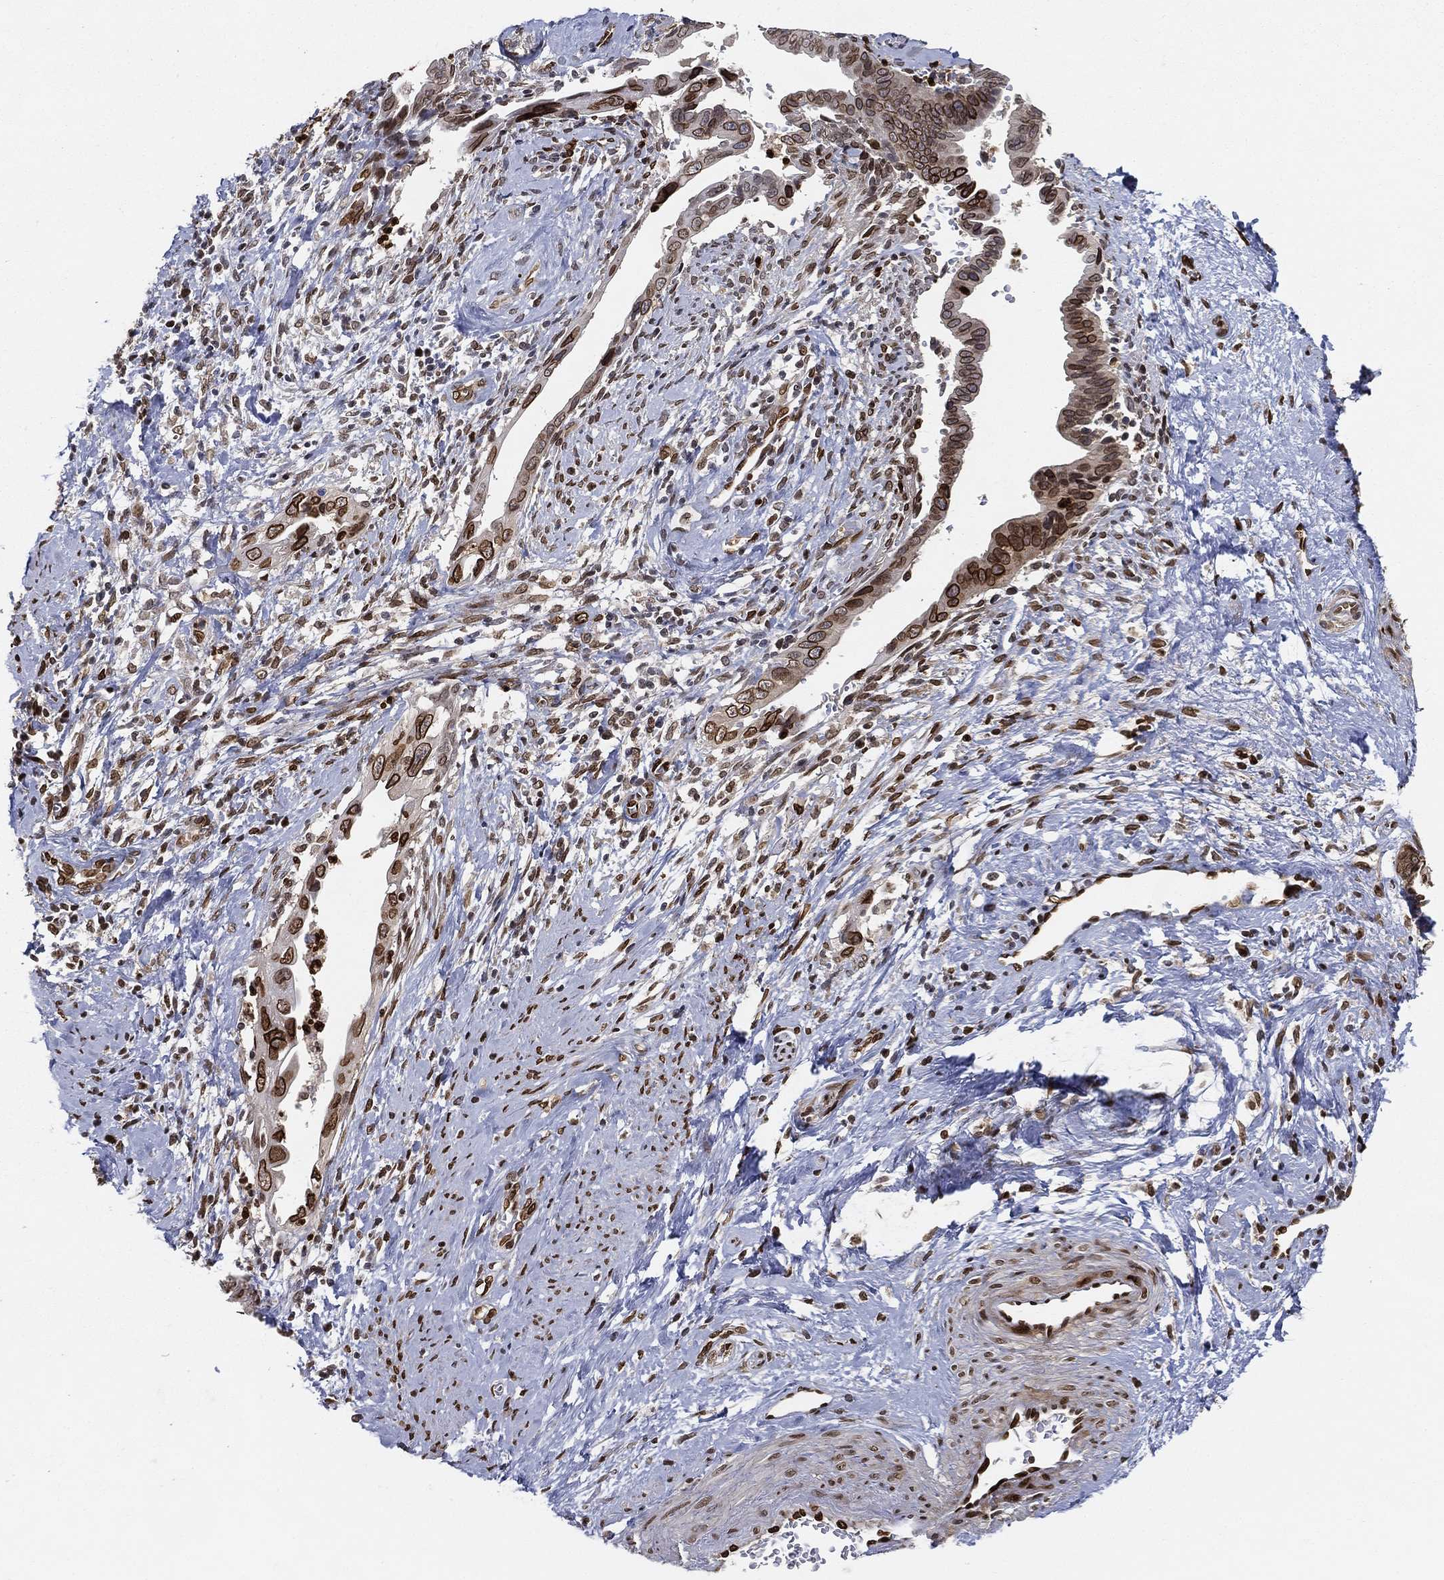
{"staining": {"intensity": "strong", "quantity": "<25%", "location": "nuclear"}, "tissue": "cervical cancer", "cell_type": "Tumor cells", "image_type": "cancer", "snomed": [{"axis": "morphology", "description": "Adenocarcinoma, NOS"}, {"axis": "topography", "description": "Cervix"}], "caption": "IHC (DAB (3,3'-diaminobenzidine)) staining of human adenocarcinoma (cervical) demonstrates strong nuclear protein staining in about <25% of tumor cells. The protein is shown in brown color, while the nuclei are stained blue.", "gene": "LMNB1", "patient": {"sex": "female", "age": 42}}